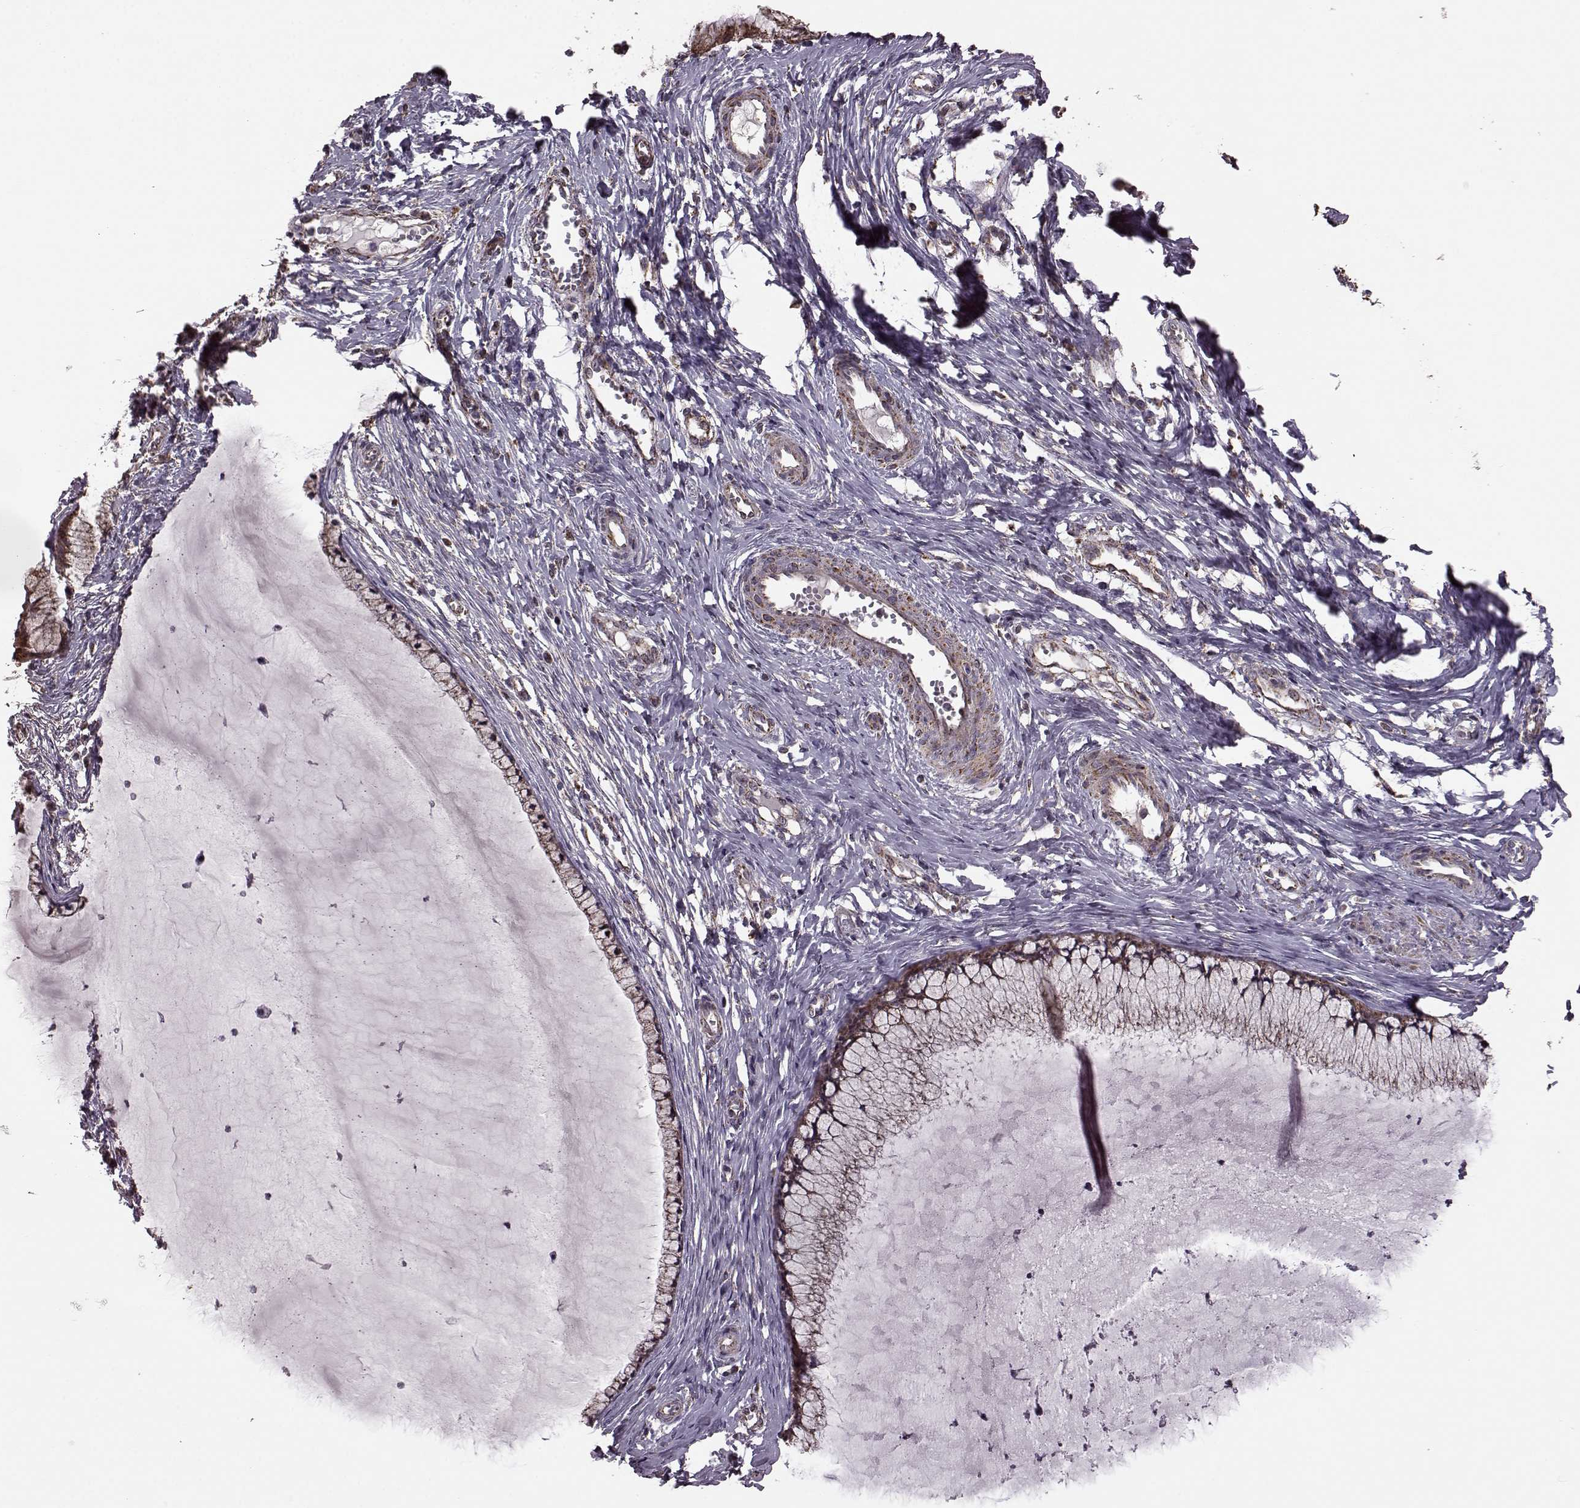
{"staining": {"intensity": "strong", "quantity": ">75%", "location": "cytoplasmic/membranous"}, "tissue": "cervical cancer", "cell_type": "Tumor cells", "image_type": "cancer", "snomed": [{"axis": "morphology", "description": "Squamous cell carcinoma, NOS"}, {"axis": "topography", "description": "Cervix"}], "caption": "Approximately >75% of tumor cells in cervical squamous cell carcinoma demonstrate strong cytoplasmic/membranous protein positivity as visualized by brown immunohistochemical staining.", "gene": "PUDP", "patient": {"sex": "female", "age": 36}}